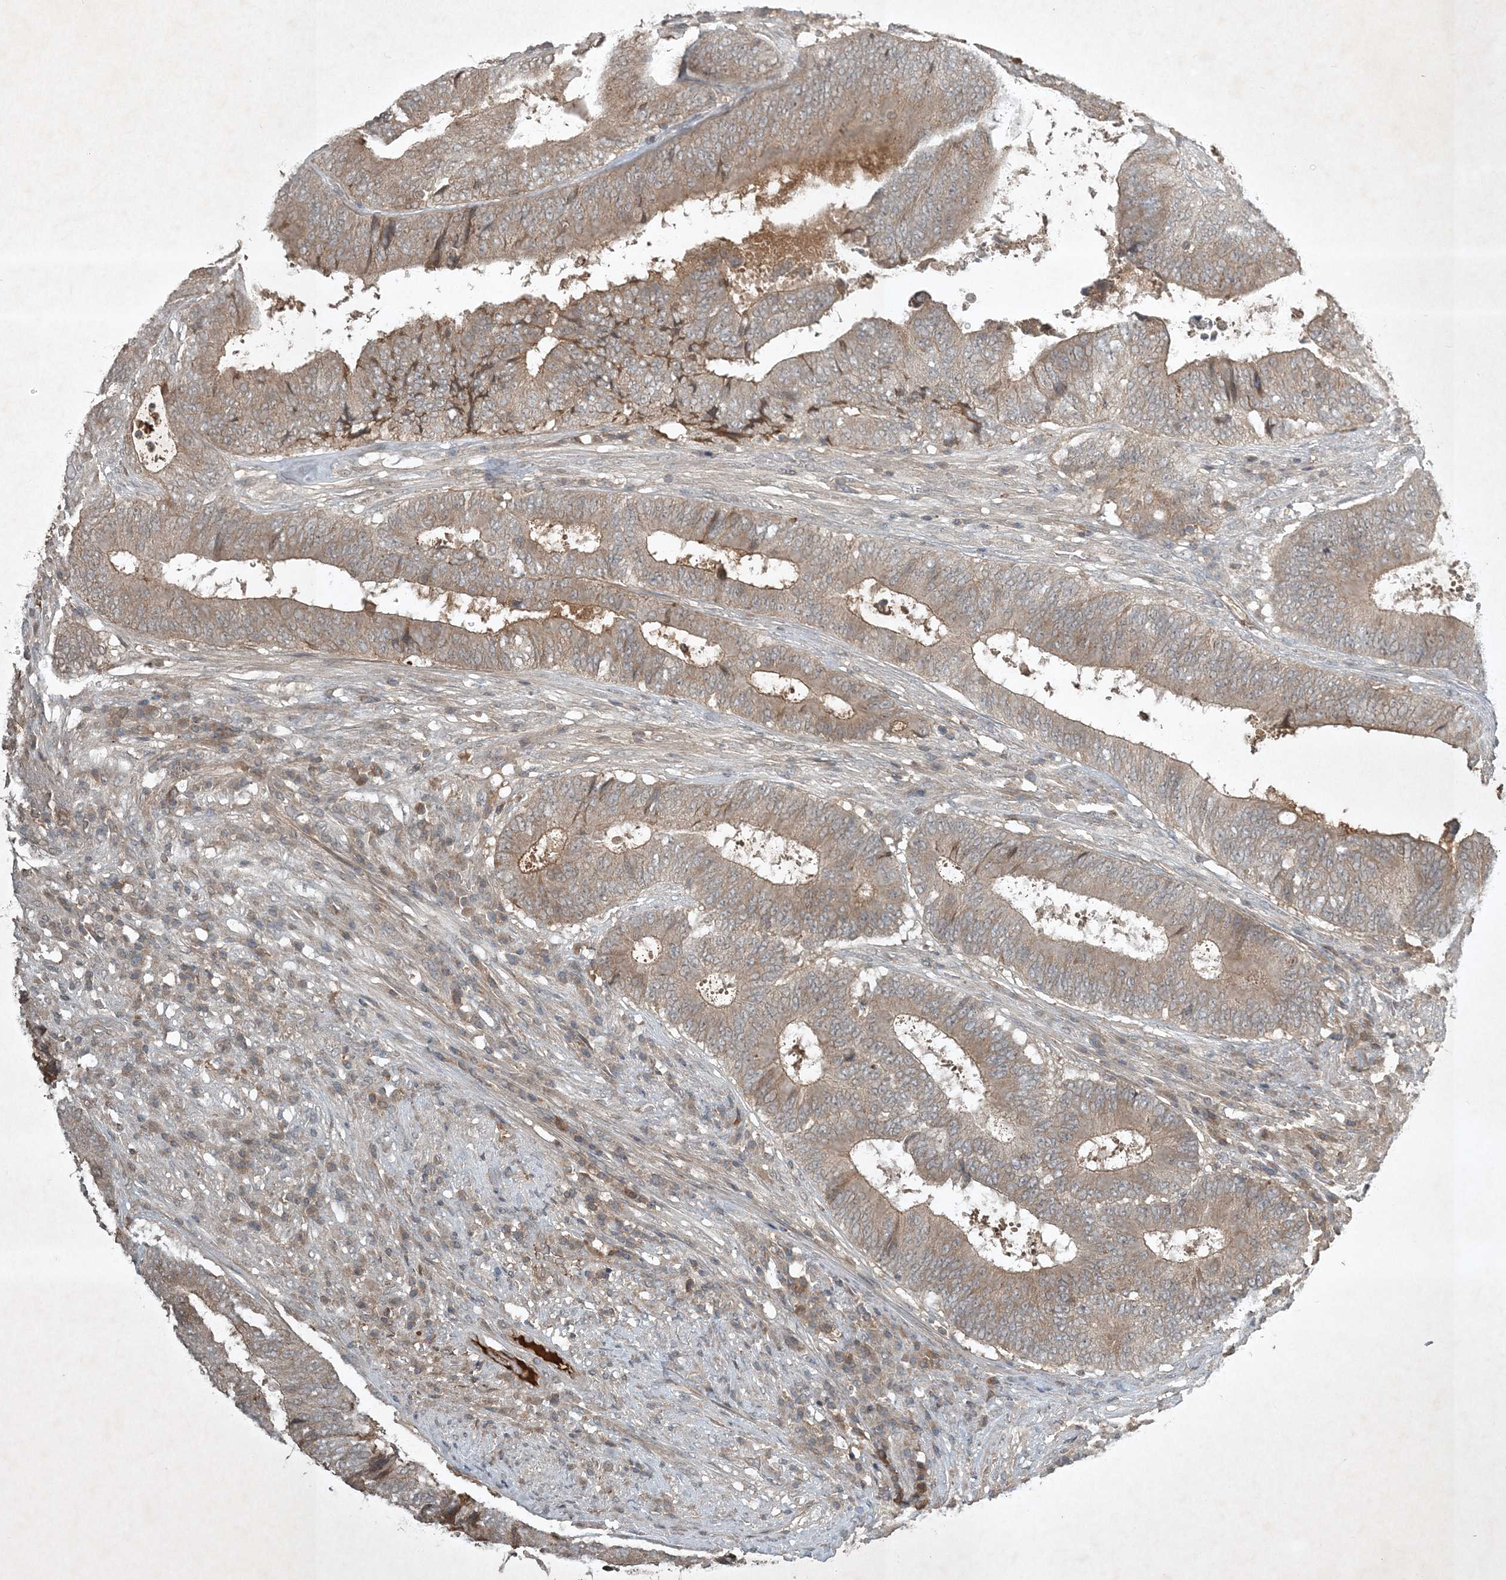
{"staining": {"intensity": "weak", "quantity": ">75%", "location": "cytoplasmic/membranous"}, "tissue": "colorectal cancer", "cell_type": "Tumor cells", "image_type": "cancer", "snomed": [{"axis": "morphology", "description": "Adenocarcinoma, NOS"}, {"axis": "topography", "description": "Rectum"}], "caption": "Adenocarcinoma (colorectal) stained for a protein (brown) reveals weak cytoplasmic/membranous positive positivity in about >75% of tumor cells.", "gene": "TNFAIP6", "patient": {"sex": "male", "age": 72}}